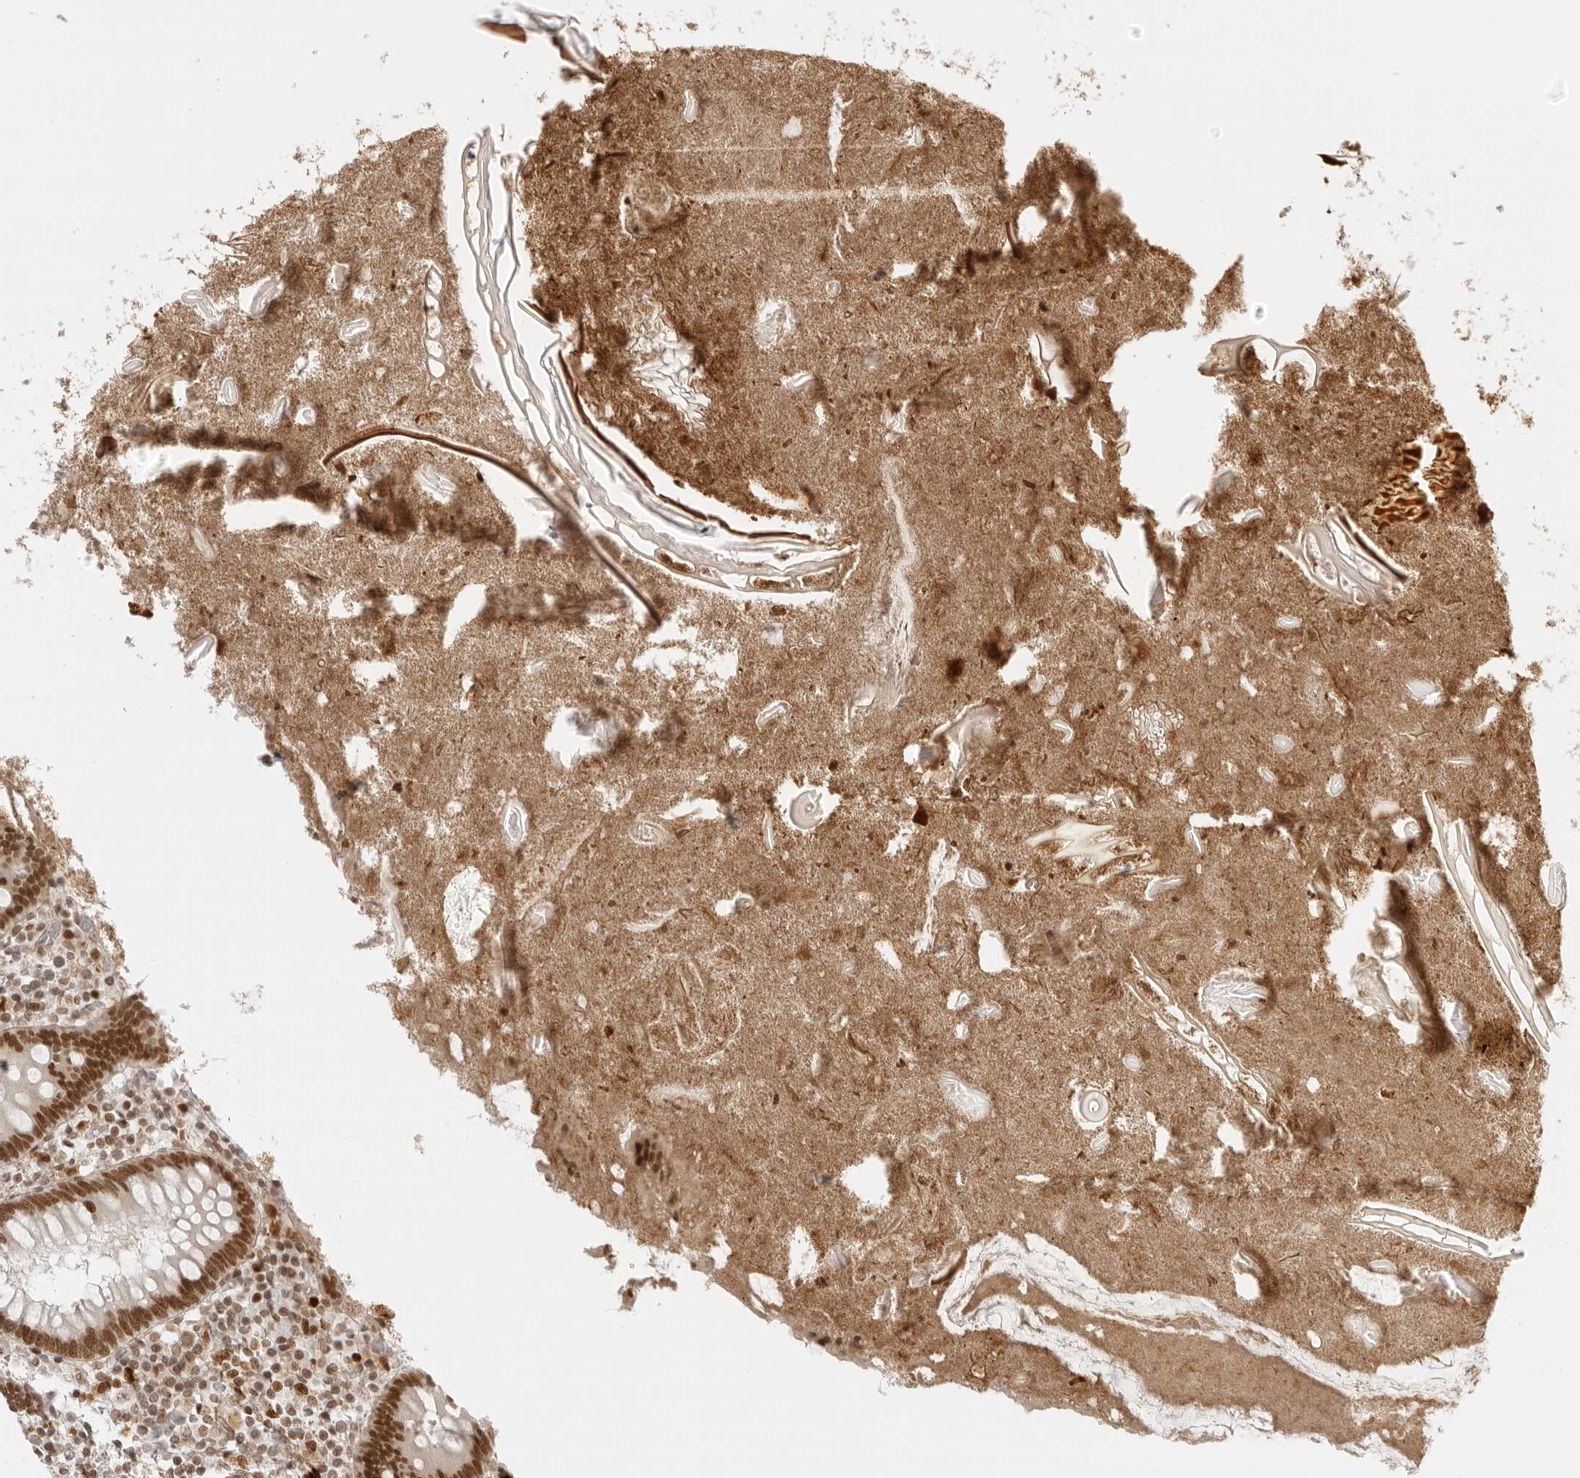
{"staining": {"intensity": "moderate", "quantity": ">75%", "location": "nuclear"}, "tissue": "appendix", "cell_type": "Glandular cells", "image_type": "normal", "snomed": [{"axis": "morphology", "description": "Normal tissue, NOS"}, {"axis": "topography", "description": "Appendix"}], "caption": "IHC of benign human appendix demonstrates medium levels of moderate nuclear staining in about >75% of glandular cells. Using DAB (brown) and hematoxylin (blue) stains, captured at high magnification using brightfield microscopy.", "gene": "RCC1", "patient": {"sex": "female", "age": 17}}